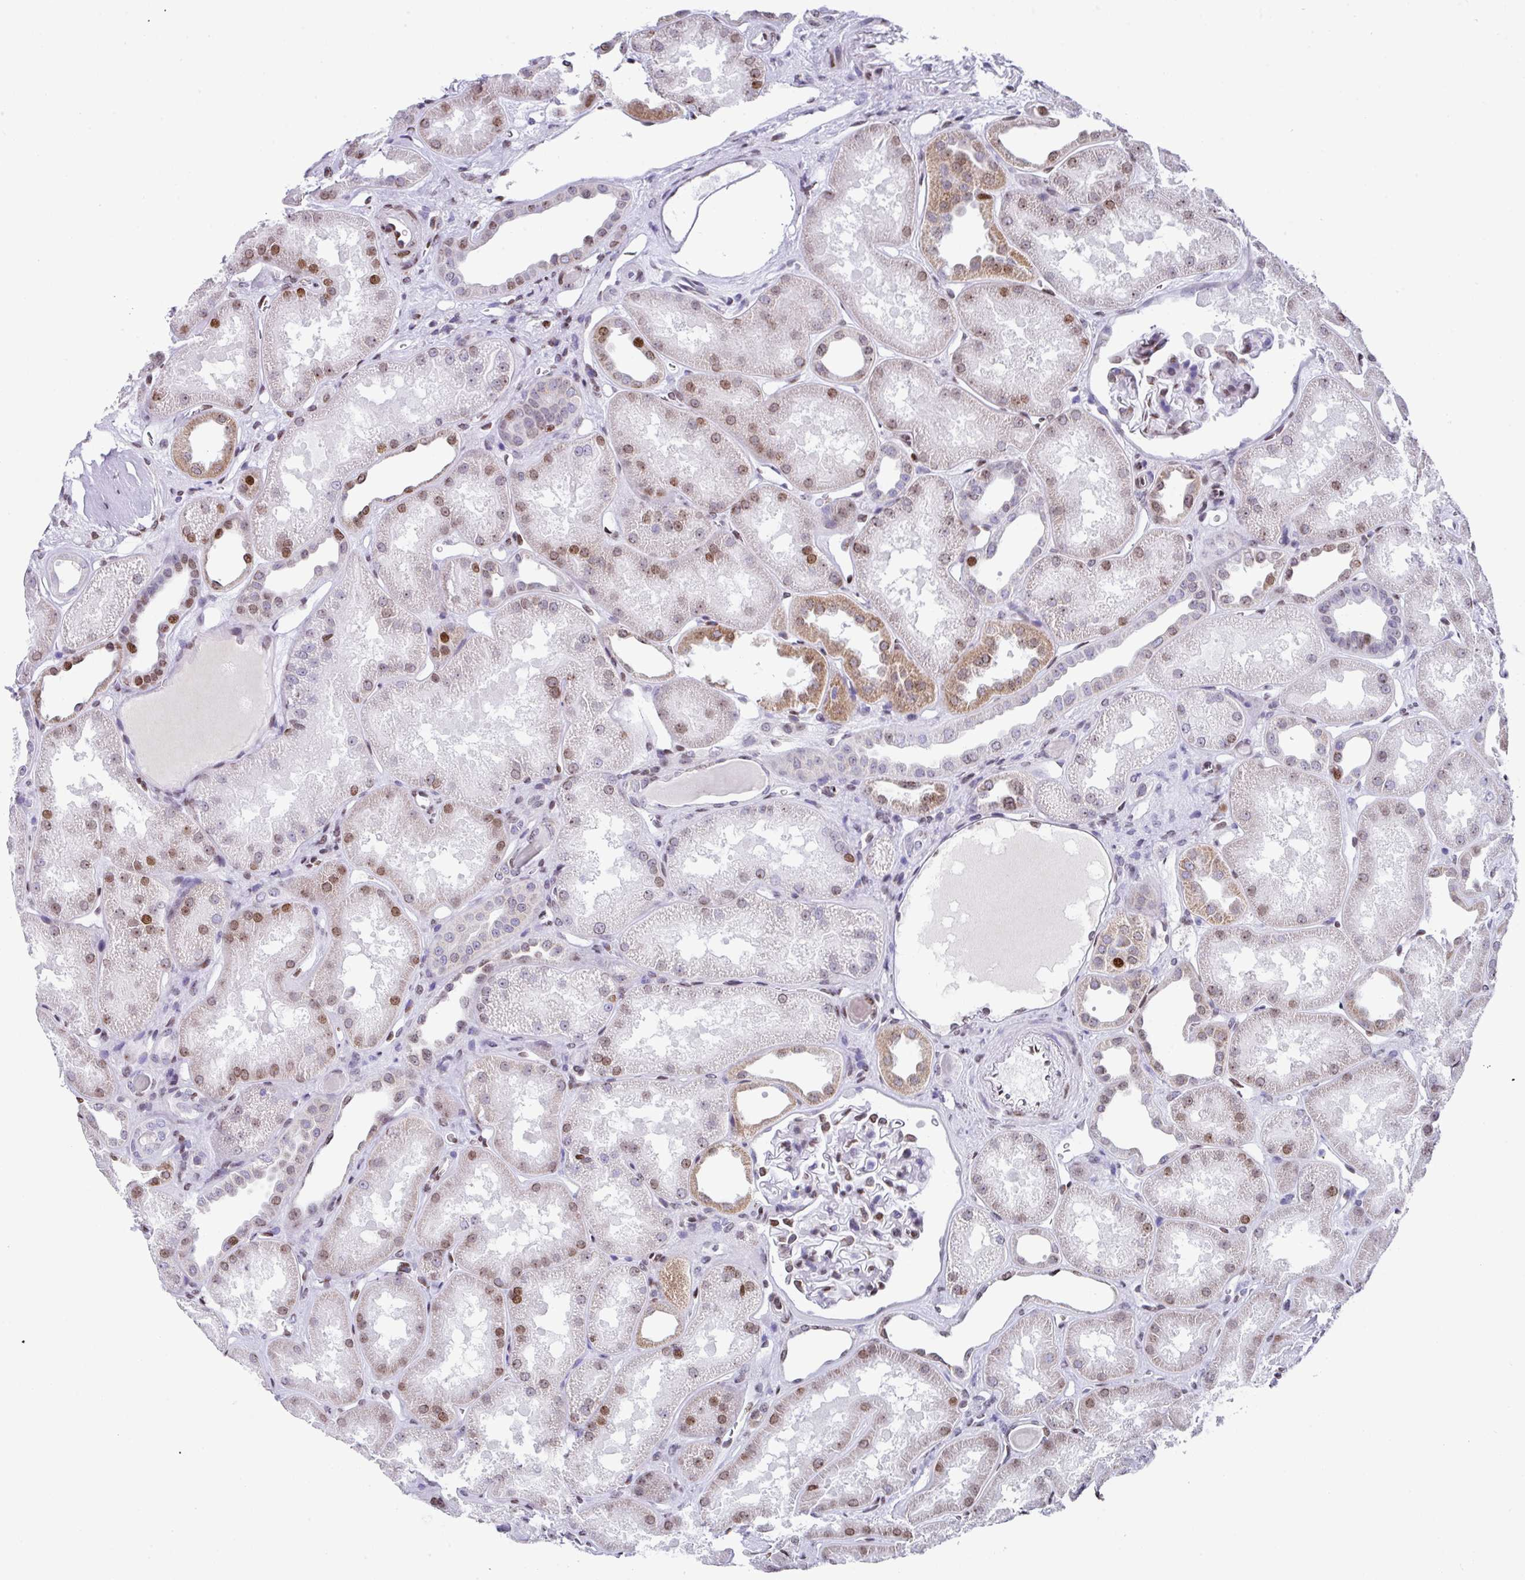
{"staining": {"intensity": "moderate", "quantity": "25%-75%", "location": "nuclear"}, "tissue": "kidney", "cell_type": "Cells in glomeruli", "image_type": "normal", "snomed": [{"axis": "morphology", "description": "Normal tissue, NOS"}, {"axis": "topography", "description": "Kidney"}], "caption": "A high-resolution micrograph shows IHC staining of benign kidney, which exhibits moderate nuclear positivity in about 25%-75% of cells in glomeruli. (Brightfield microscopy of DAB IHC at high magnification).", "gene": "TCF3", "patient": {"sex": "male", "age": 61}}